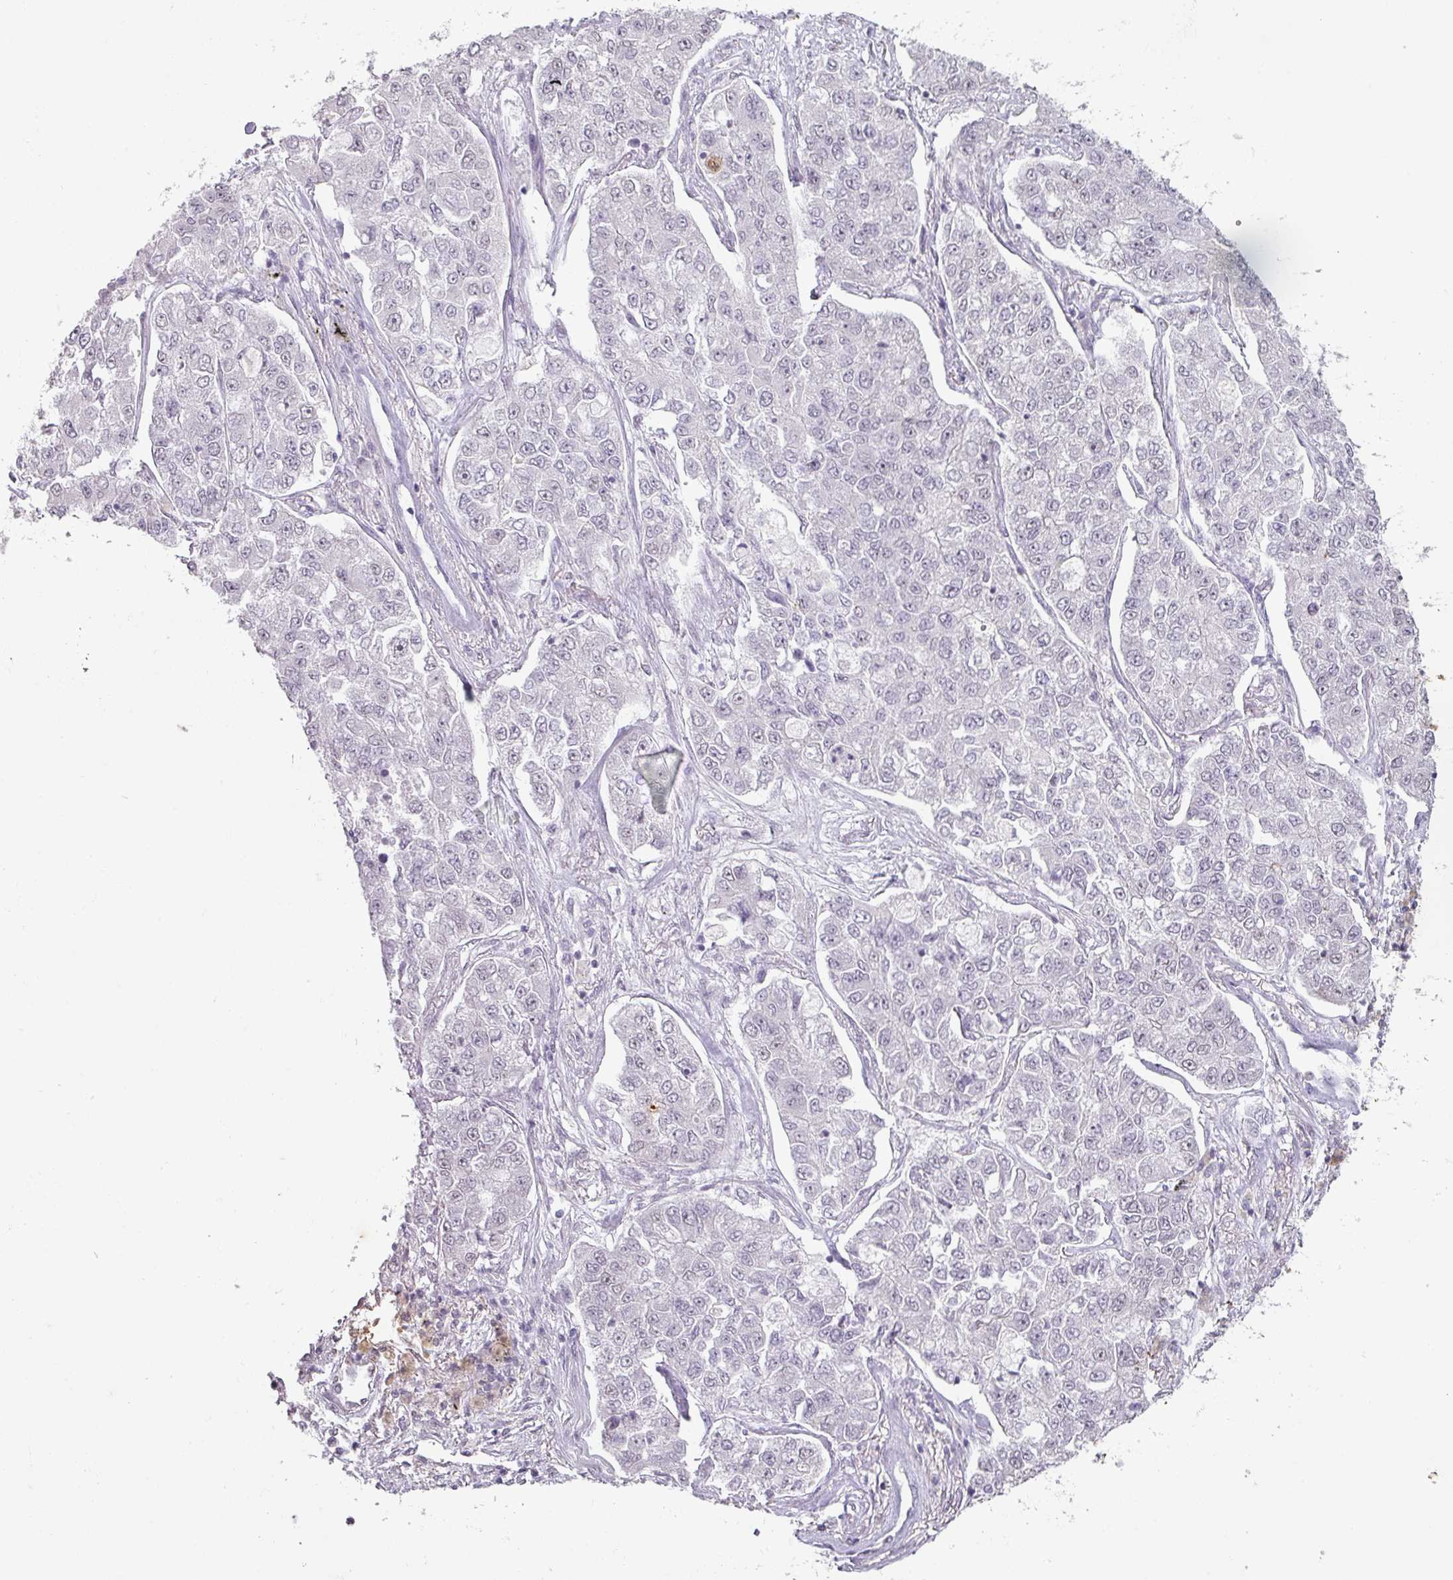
{"staining": {"intensity": "negative", "quantity": "none", "location": "none"}, "tissue": "lung cancer", "cell_type": "Tumor cells", "image_type": "cancer", "snomed": [{"axis": "morphology", "description": "Adenocarcinoma, NOS"}, {"axis": "topography", "description": "Lung"}], "caption": "Immunohistochemistry (IHC) image of neoplastic tissue: human adenocarcinoma (lung) stained with DAB (3,3'-diaminobenzidine) displays no significant protein expression in tumor cells.", "gene": "SPRR1A", "patient": {"sex": "male", "age": 49}}